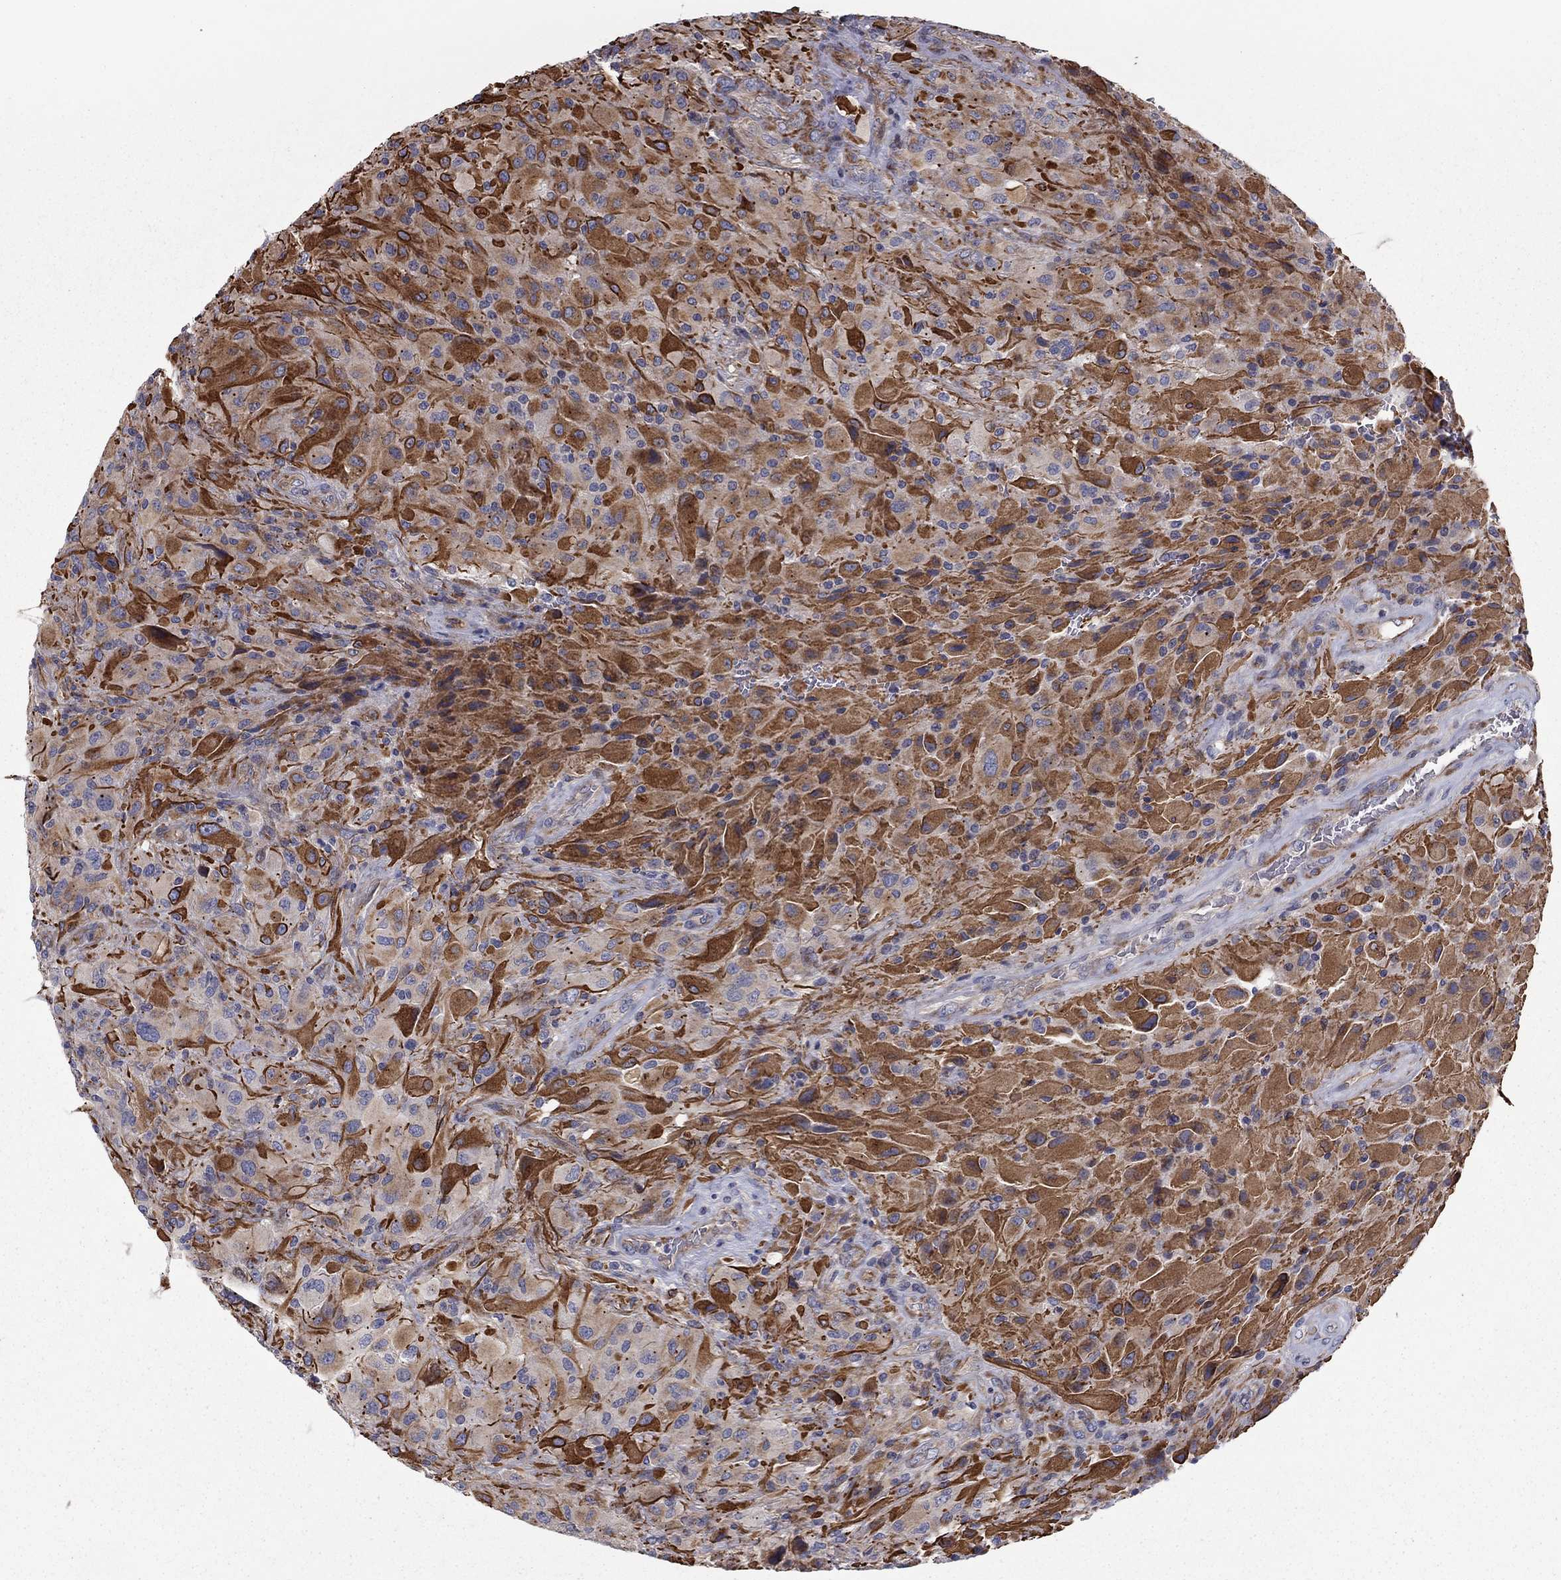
{"staining": {"intensity": "moderate", "quantity": "25%-75%", "location": "cytoplasmic/membranous"}, "tissue": "glioma", "cell_type": "Tumor cells", "image_type": "cancer", "snomed": [{"axis": "morphology", "description": "Glioma, malignant, High grade"}, {"axis": "topography", "description": "Cerebral cortex"}], "caption": "Tumor cells display medium levels of moderate cytoplasmic/membranous staining in approximately 25%-75% of cells in human glioma. (DAB = brown stain, brightfield microscopy at high magnification).", "gene": "CLSTN1", "patient": {"sex": "male", "age": 35}}